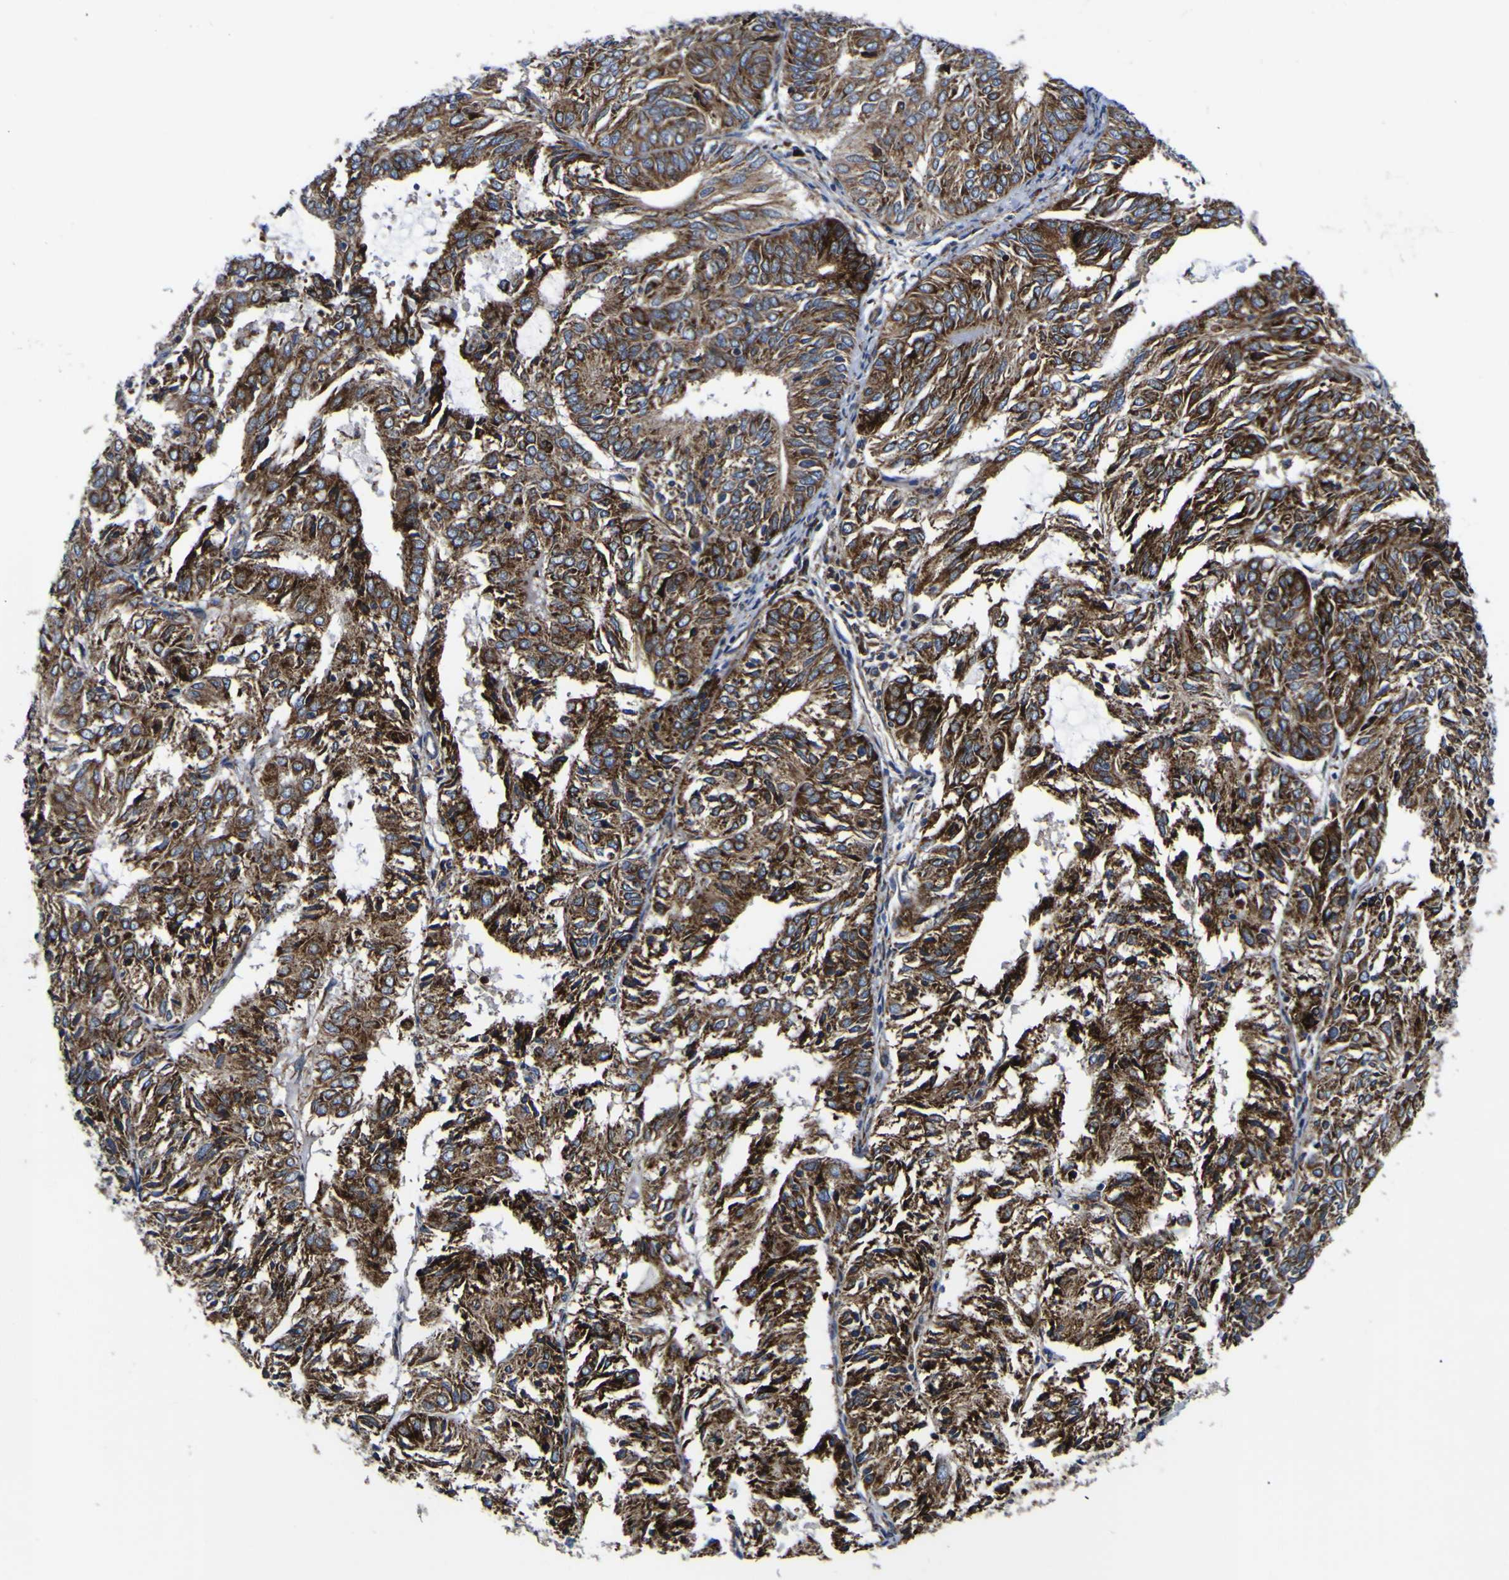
{"staining": {"intensity": "strong", "quantity": ">75%", "location": "cytoplasmic/membranous"}, "tissue": "endometrial cancer", "cell_type": "Tumor cells", "image_type": "cancer", "snomed": [{"axis": "morphology", "description": "Adenocarcinoma, NOS"}, {"axis": "topography", "description": "Uterus"}], "caption": "Adenocarcinoma (endometrial) stained with a brown dye displays strong cytoplasmic/membranous positive expression in approximately >75% of tumor cells.", "gene": "SCD", "patient": {"sex": "female", "age": 60}}